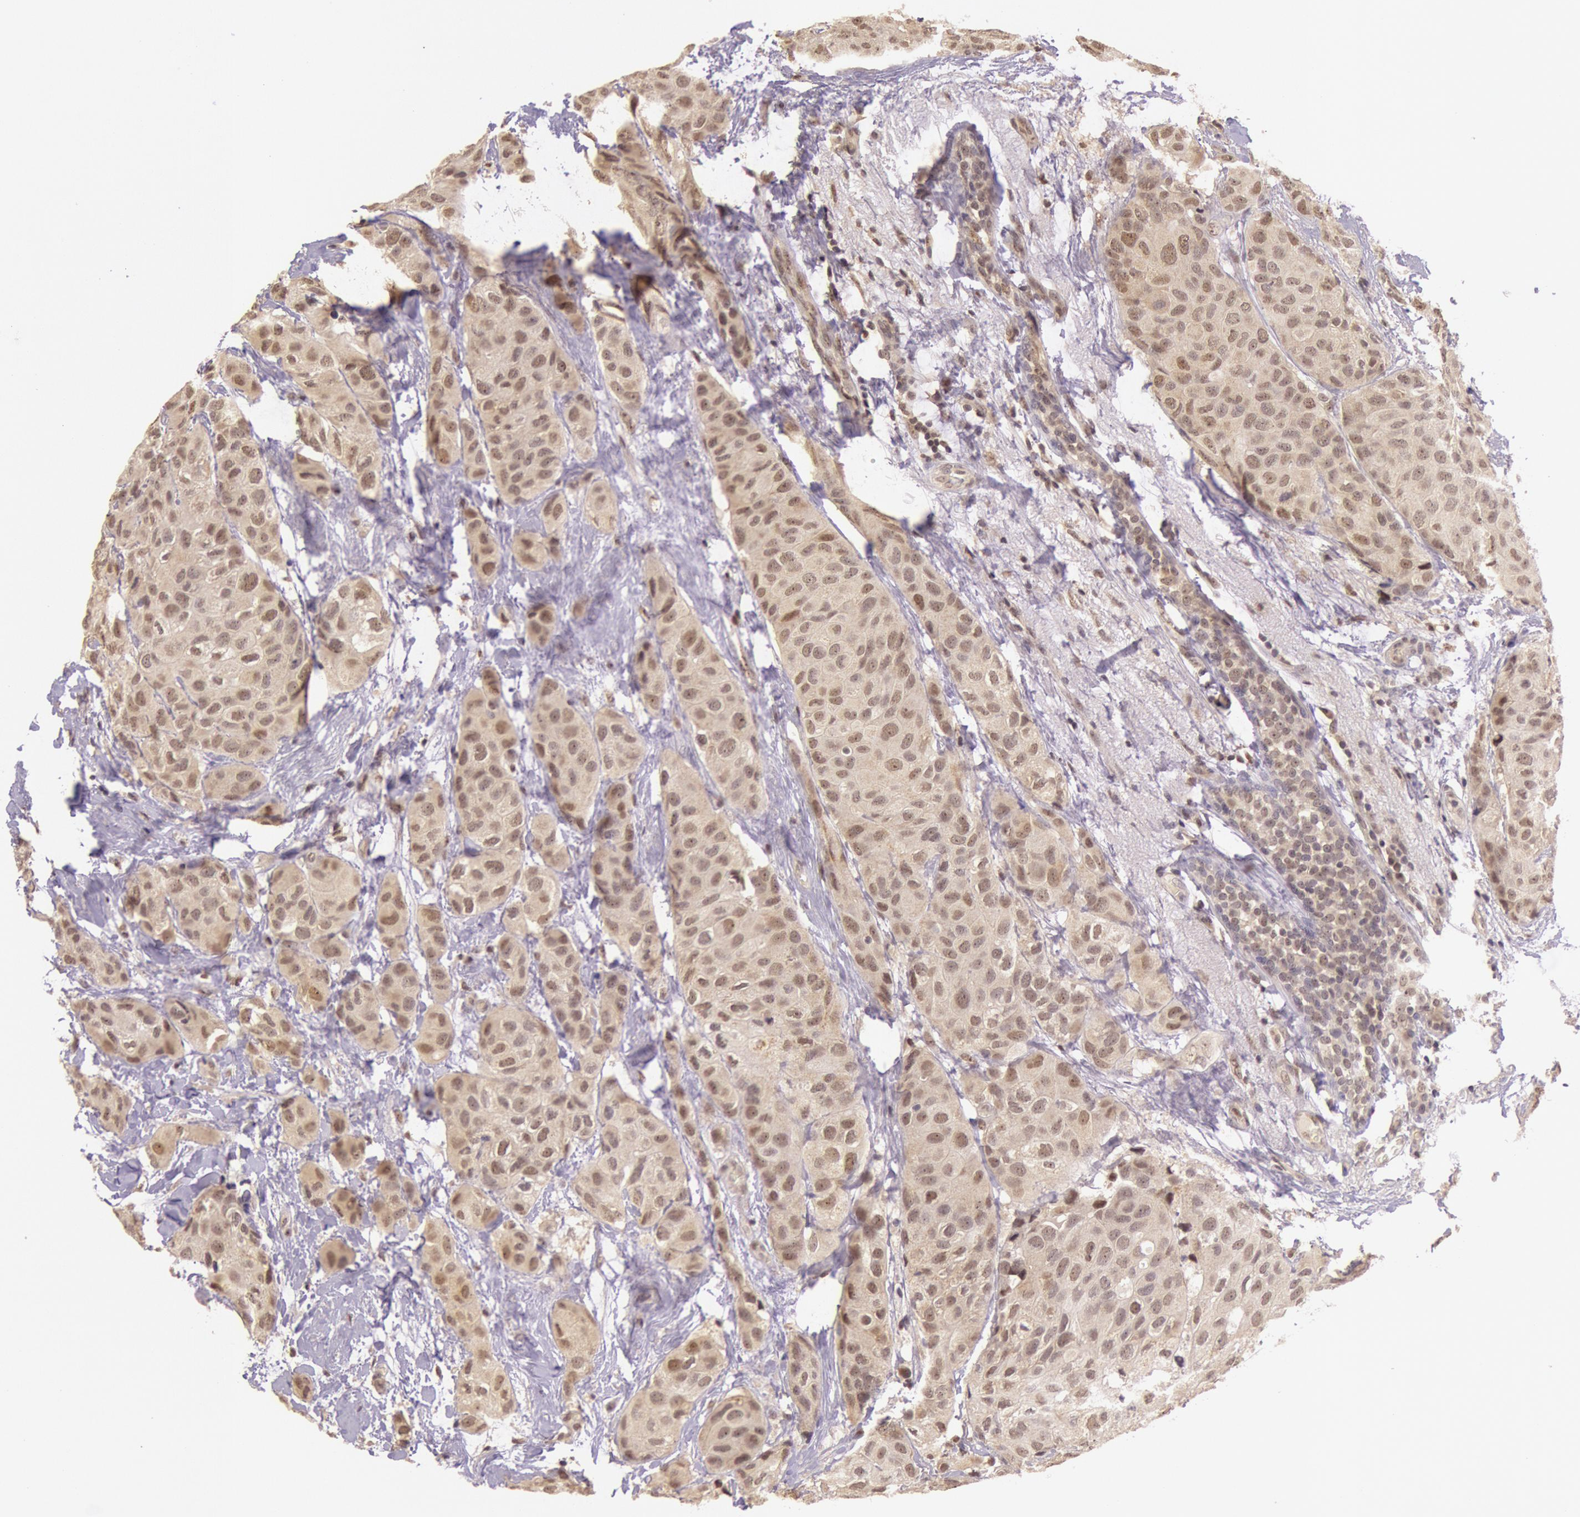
{"staining": {"intensity": "moderate", "quantity": "25%-75%", "location": "cytoplasmic/membranous,nuclear"}, "tissue": "breast cancer", "cell_type": "Tumor cells", "image_type": "cancer", "snomed": [{"axis": "morphology", "description": "Duct carcinoma"}, {"axis": "topography", "description": "Breast"}], "caption": "Human breast cancer stained with a brown dye exhibits moderate cytoplasmic/membranous and nuclear positive expression in approximately 25%-75% of tumor cells.", "gene": "RTL10", "patient": {"sex": "female", "age": 68}}